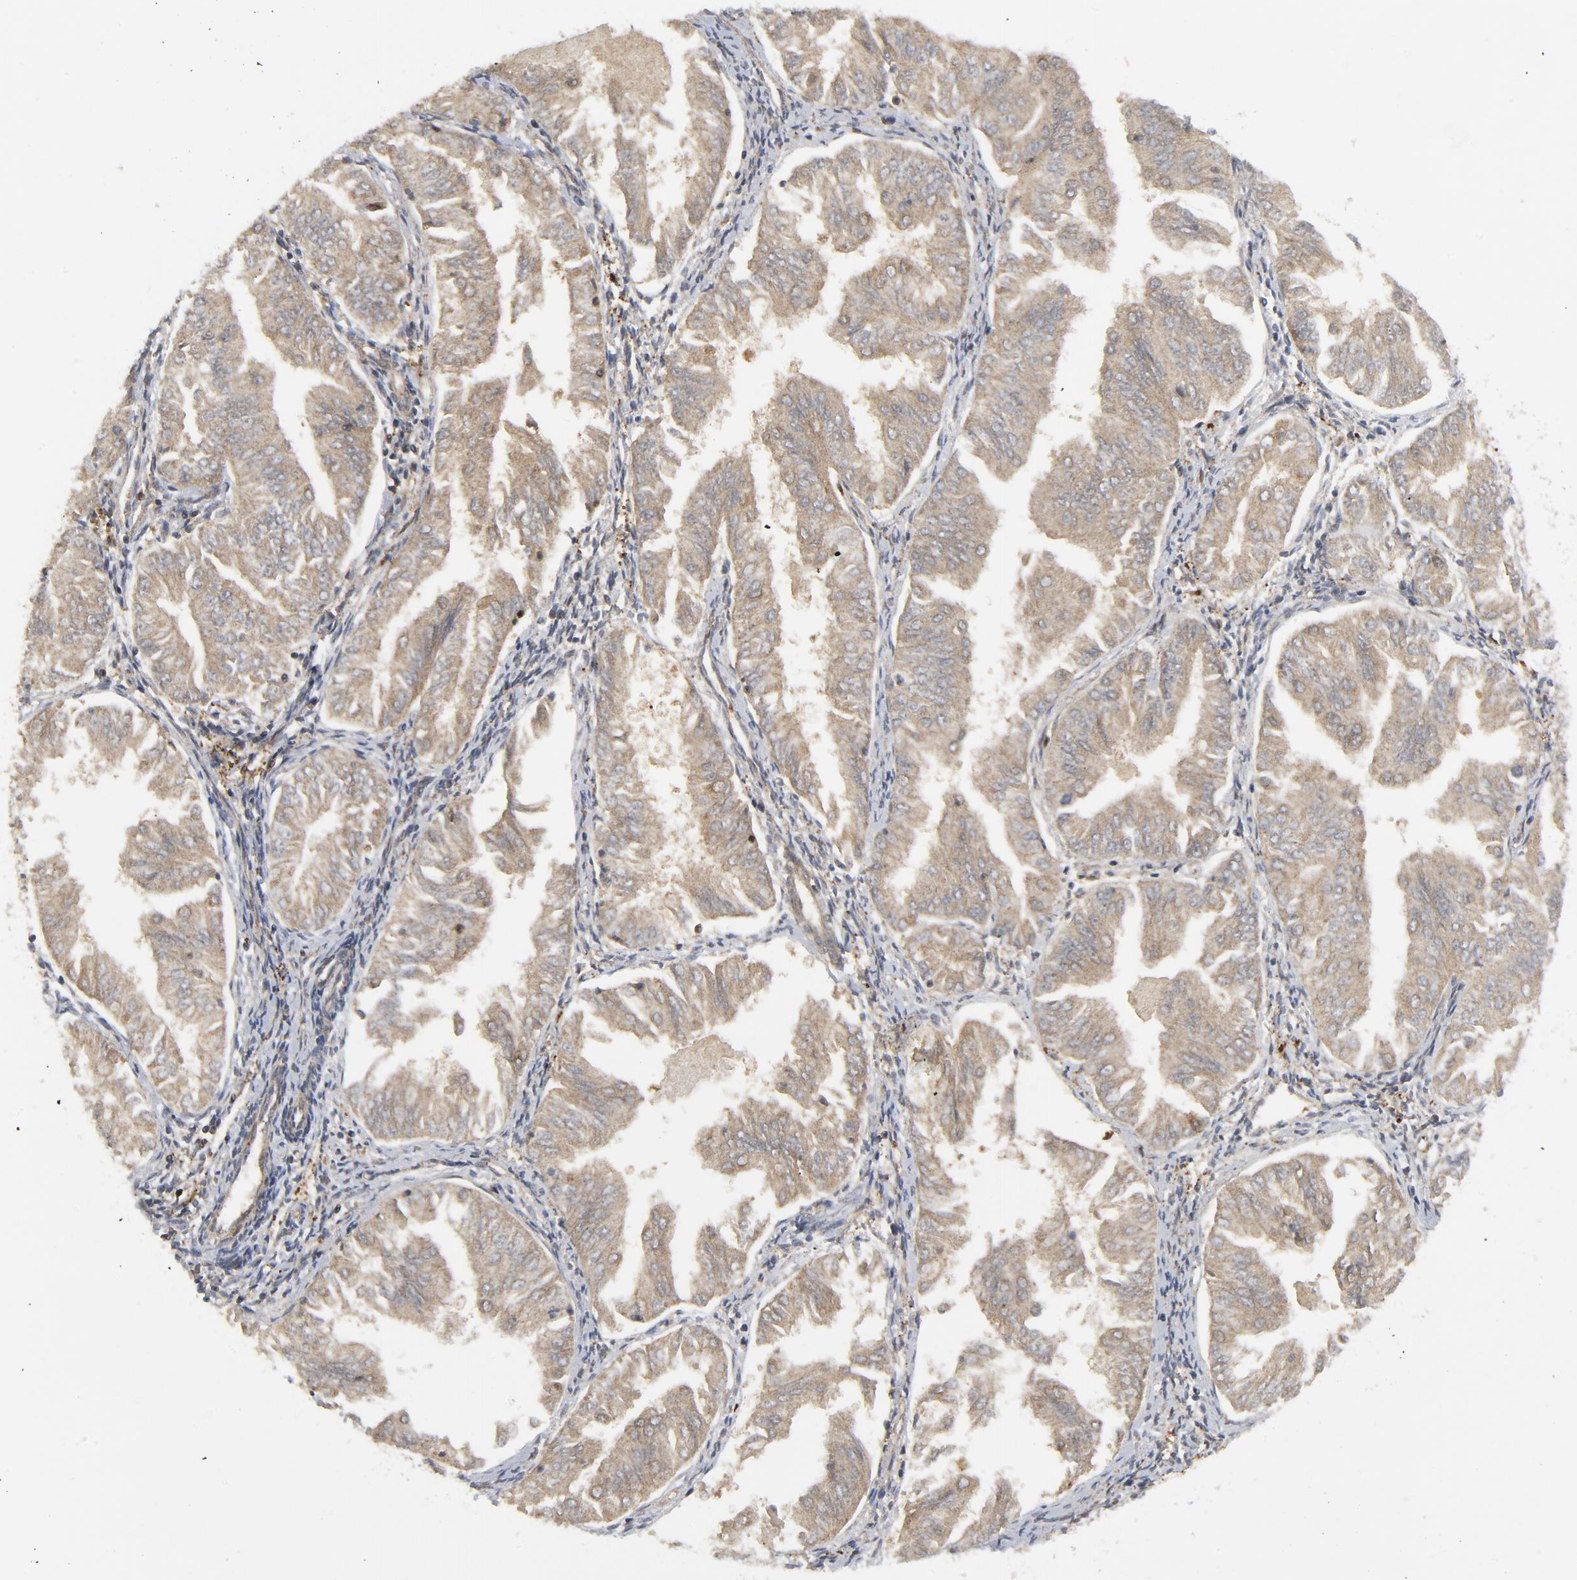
{"staining": {"intensity": "weak", "quantity": ">75%", "location": "cytoplasmic/membranous"}, "tissue": "endometrial cancer", "cell_type": "Tumor cells", "image_type": "cancer", "snomed": [{"axis": "morphology", "description": "Adenocarcinoma, NOS"}, {"axis": "topography", "description": "Endometrium"}], "caption": "Adenocarcinoma (endometrial) tissue demonstrates weak cytoplasmic/membranous positivity in about >75% of tumor cells", "gene": "YES1", "patient": {"sex": "female", "age": 53}}